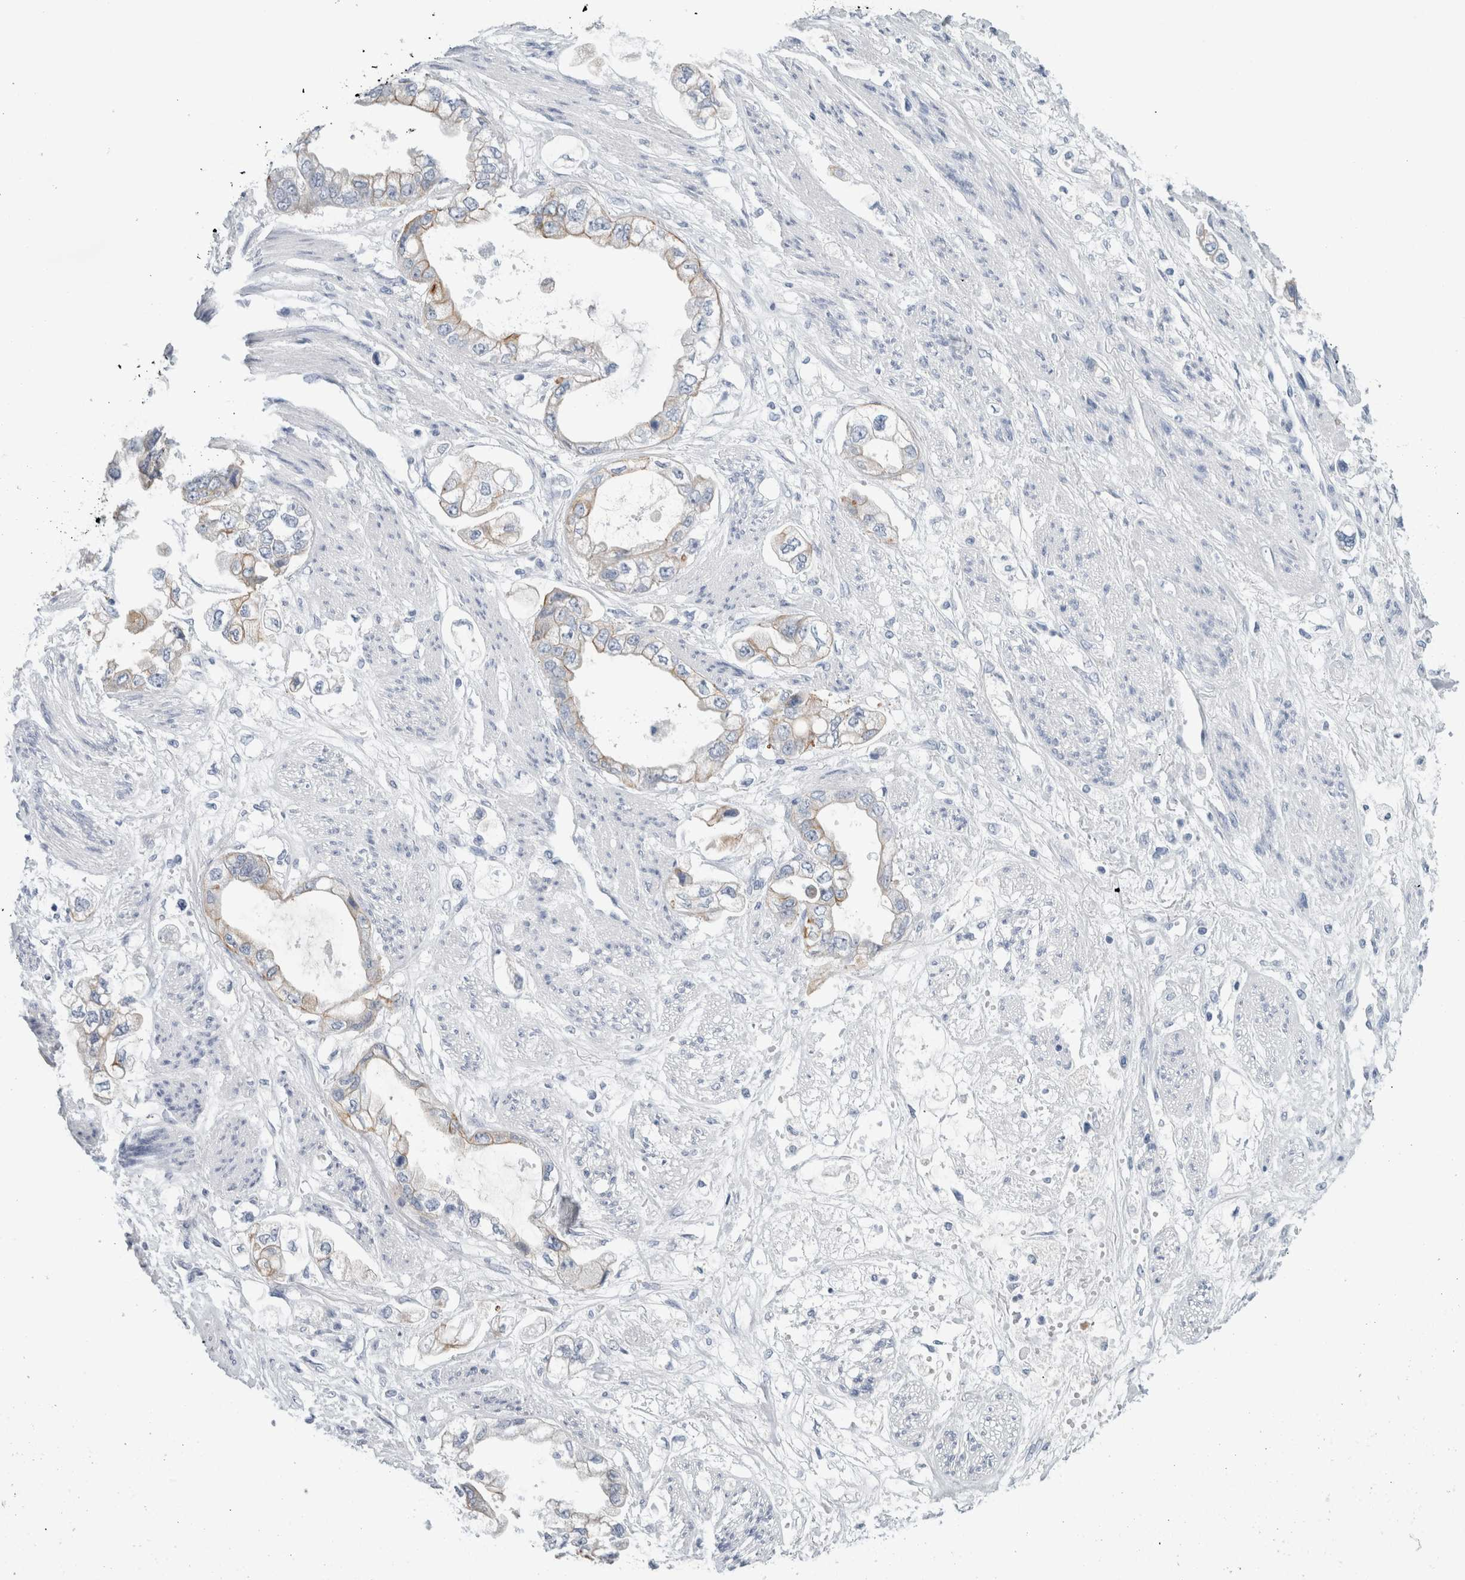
{"staining": {"intensity": "weak", "quantity": "<25%", "location": "cytoplasmic/membranous"}, "tissue": "stomach cancer", "cell_type": "Tumor cells", "image_type": "cancer", "snomed": [{"axis": "morphology", "description": "Adenocarcinoma, NOS"}, {"axis": "topography", "description": "Stomach"}], "caption": "The image reveals no significant expression in tumor cells of stomach cancer. Brightfield microscopy of immunohistochemistry stained with DAB (brown) and hematoxylin (blue), captured at high magnification.", "gene": "RPH3AL", "patient": {"sex": "male", "age": 62}}